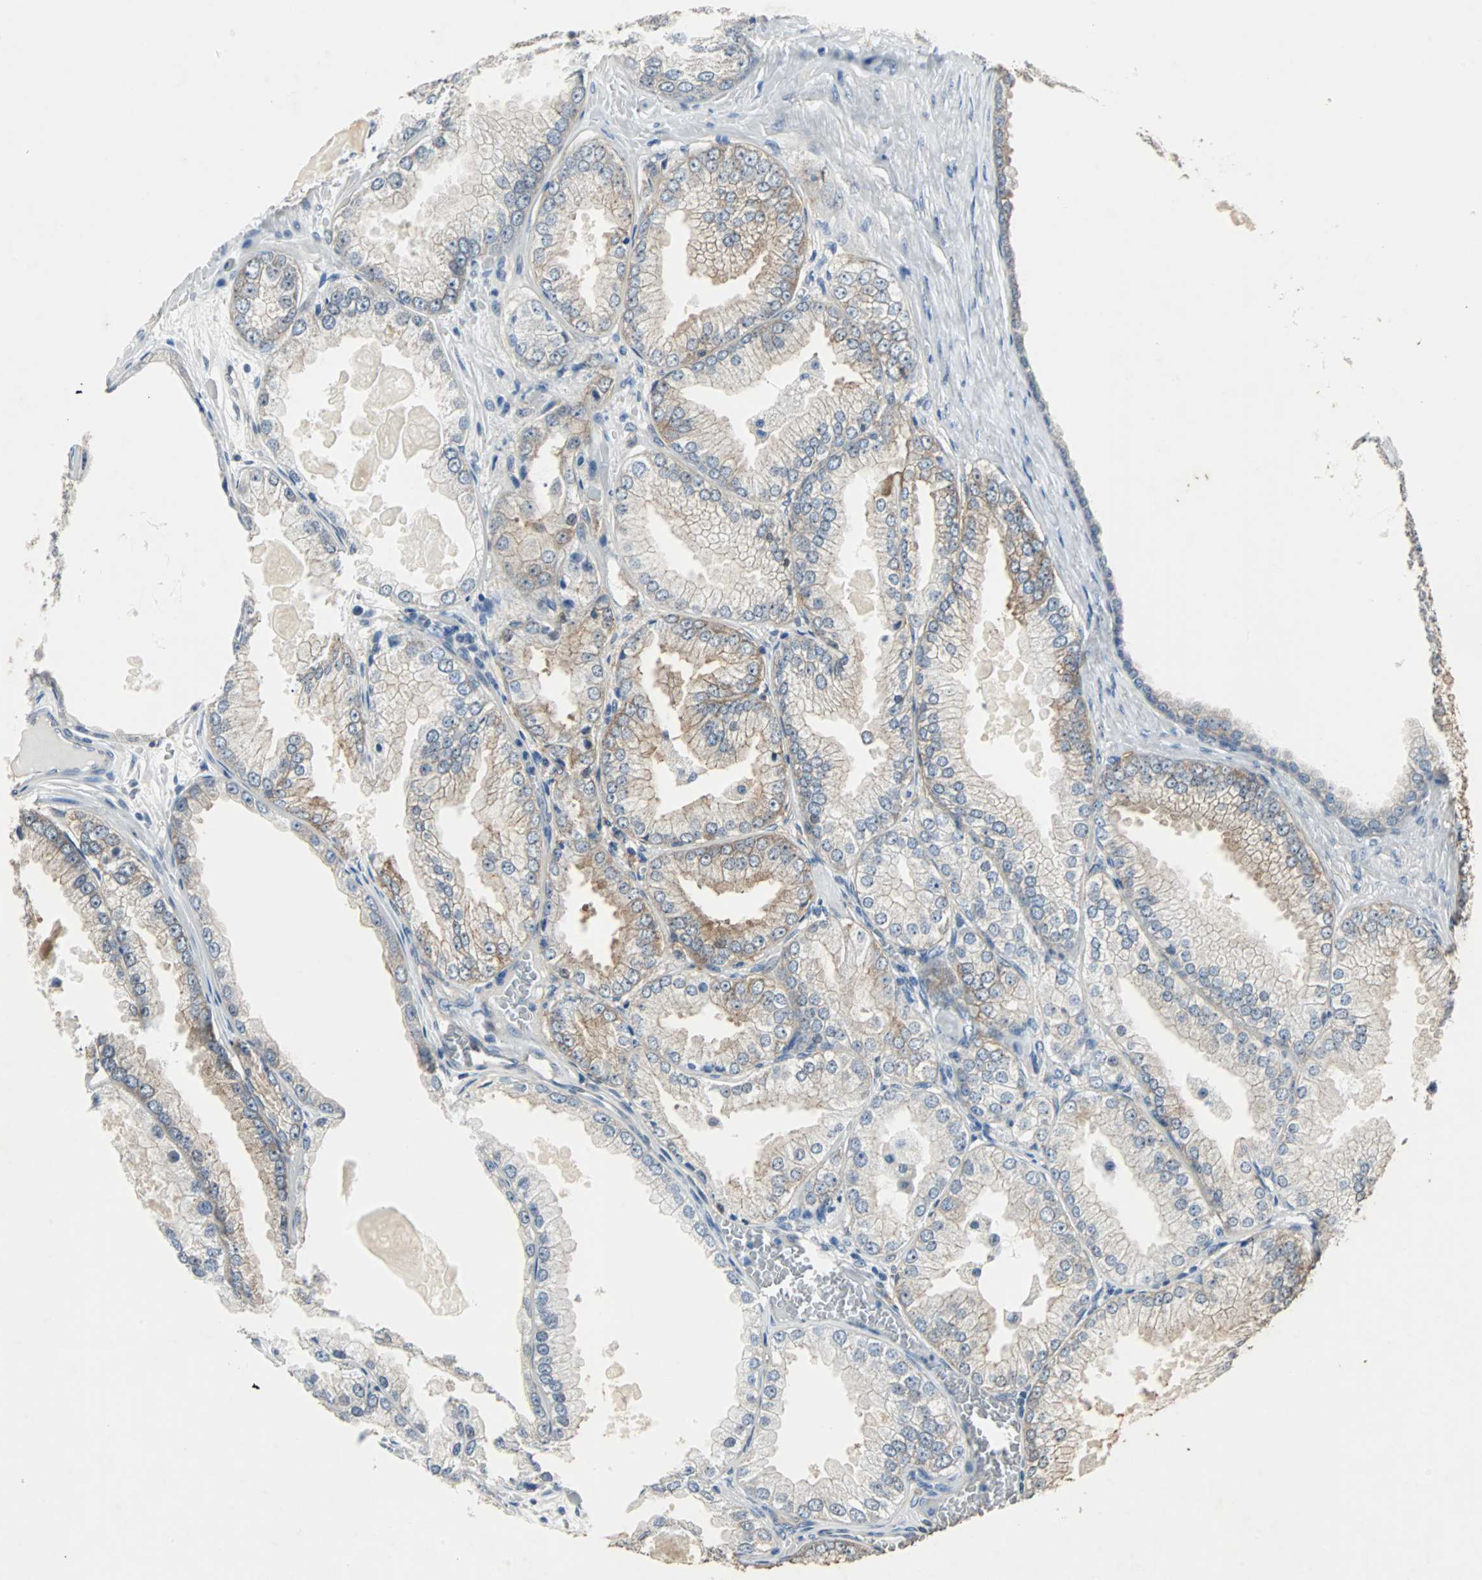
{"staining": {"intensity": "moderate", "quantity": "25%-75%", "location": "cytoplasmic/membranous"}, "tissue": "prostate cancer", "cell_type": "Tumor cells", "image_type": "cancer", "snomed": [{"axis": "morphology", "description": "Adenocarcinoma, High grade"}, {"axis": "topography", "description": "Prostate"}], "caption": "Immunohistochemical staining of human prostate high-grade adenocarcinoma exhibits moderate cytoplasmic/membranous protein expression in approximately 25%-75% of tumor cells. Nuclei are stained in blue.", "gene": "CMC2", "patient": {"sex": "male", "age": 61}}